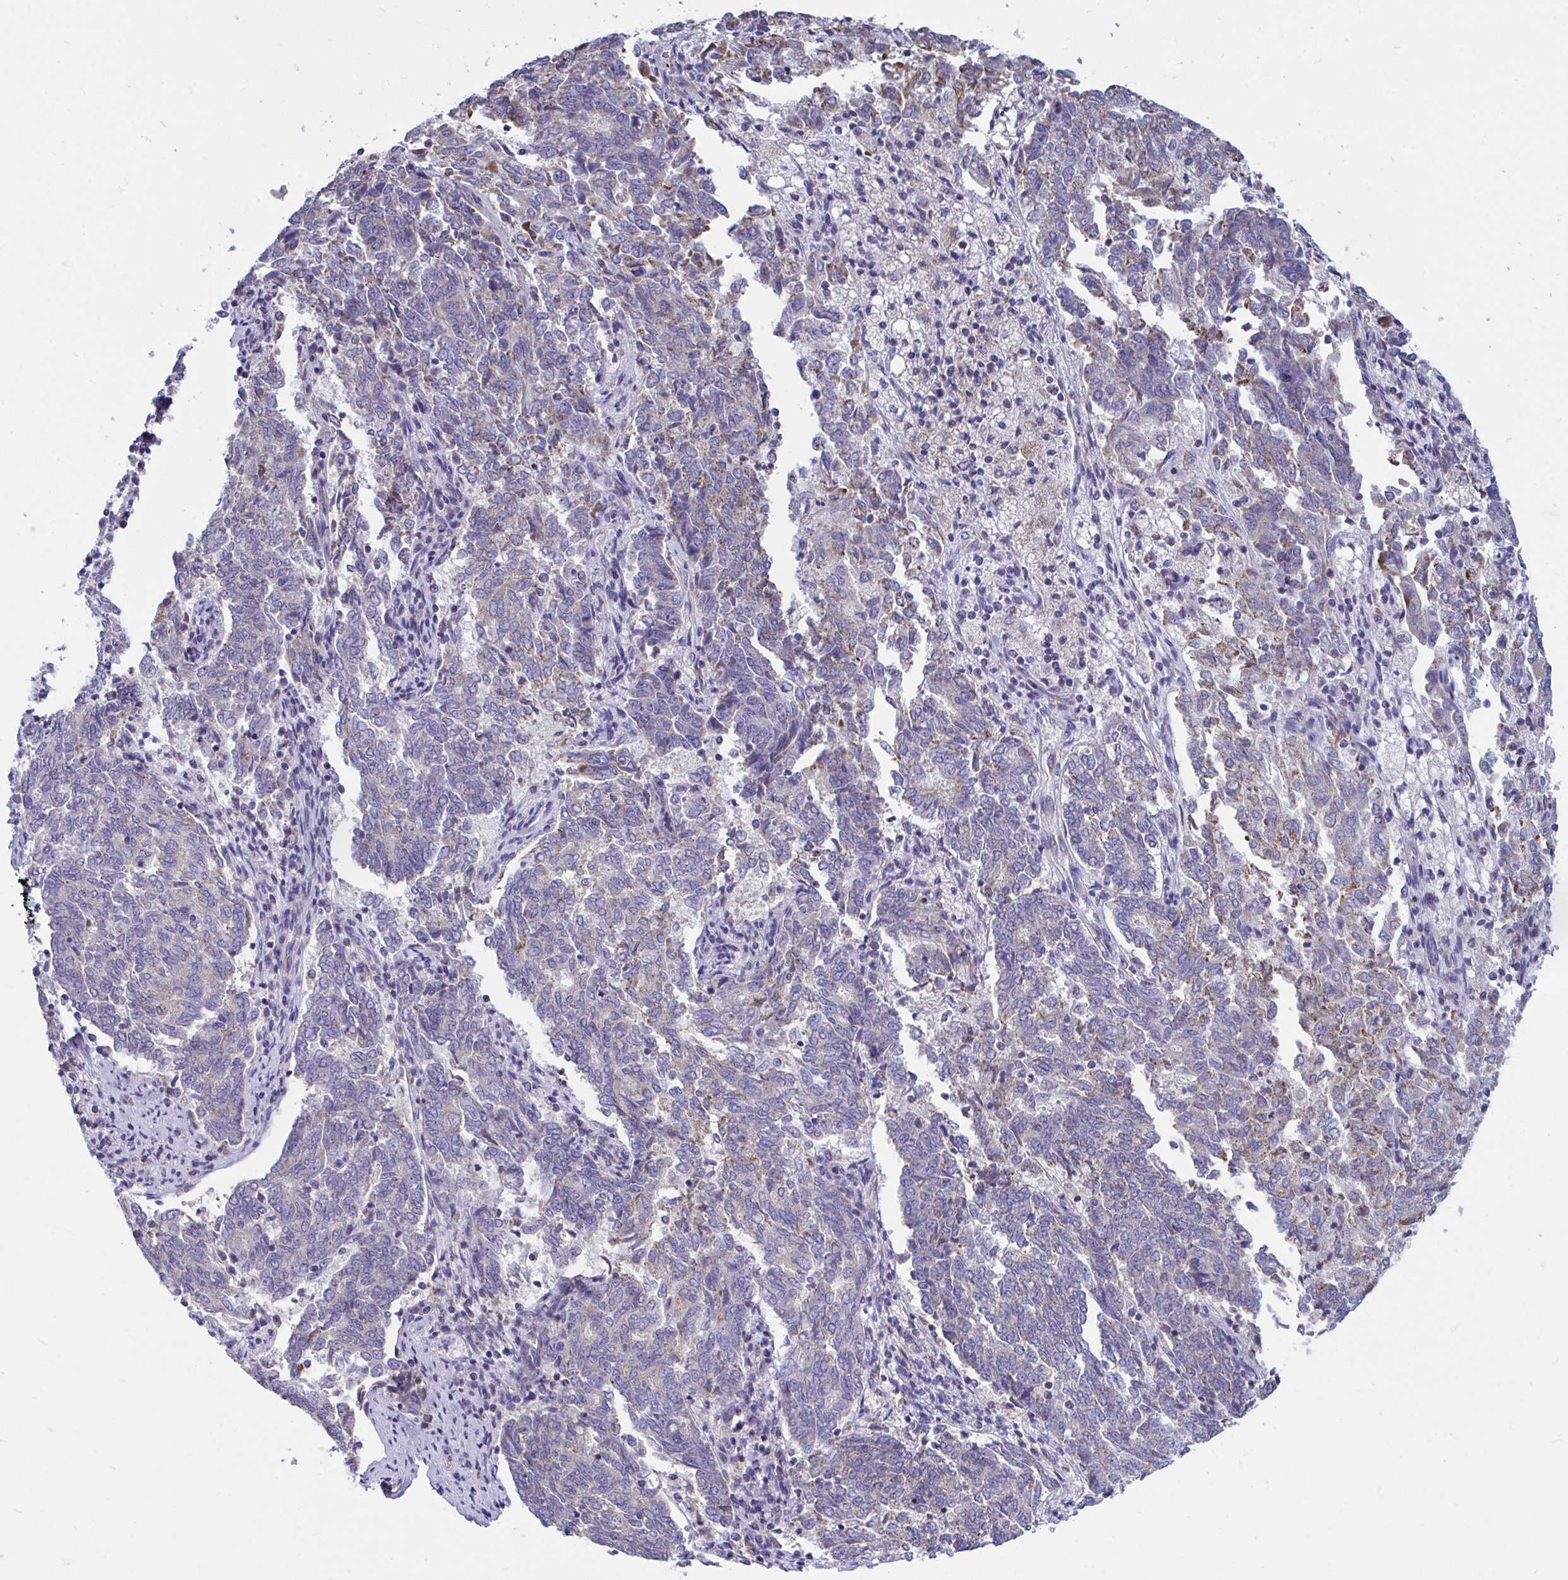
{"staining": {"intensity": "moderate", "quantity": "<25%", "location": "cytoplasmic/membranous"}, "tissue": "endometrial cancer", "cell_type": "Tumor cells", "image_type": "cancer", "snomed": [{"axis": "morphology", "description": "Adenocarcinoma, NOS"}, {"axis": "topography", "description": "Endometrium"}], "caption": "IHC staining of endometrial adenocarcinoma, which reveals low levels of moderate cytoplasmic/membranous expression in about <25% of tumor cells indicating moderate cytoplasmic/membranous protein positivity. The staining was performed using DAB (brown) for protein detection and nuclei were counterstained in hematoxylin (blue).", "gene": "OR13A1", "patient": {"sex": "female", "age": 80}}